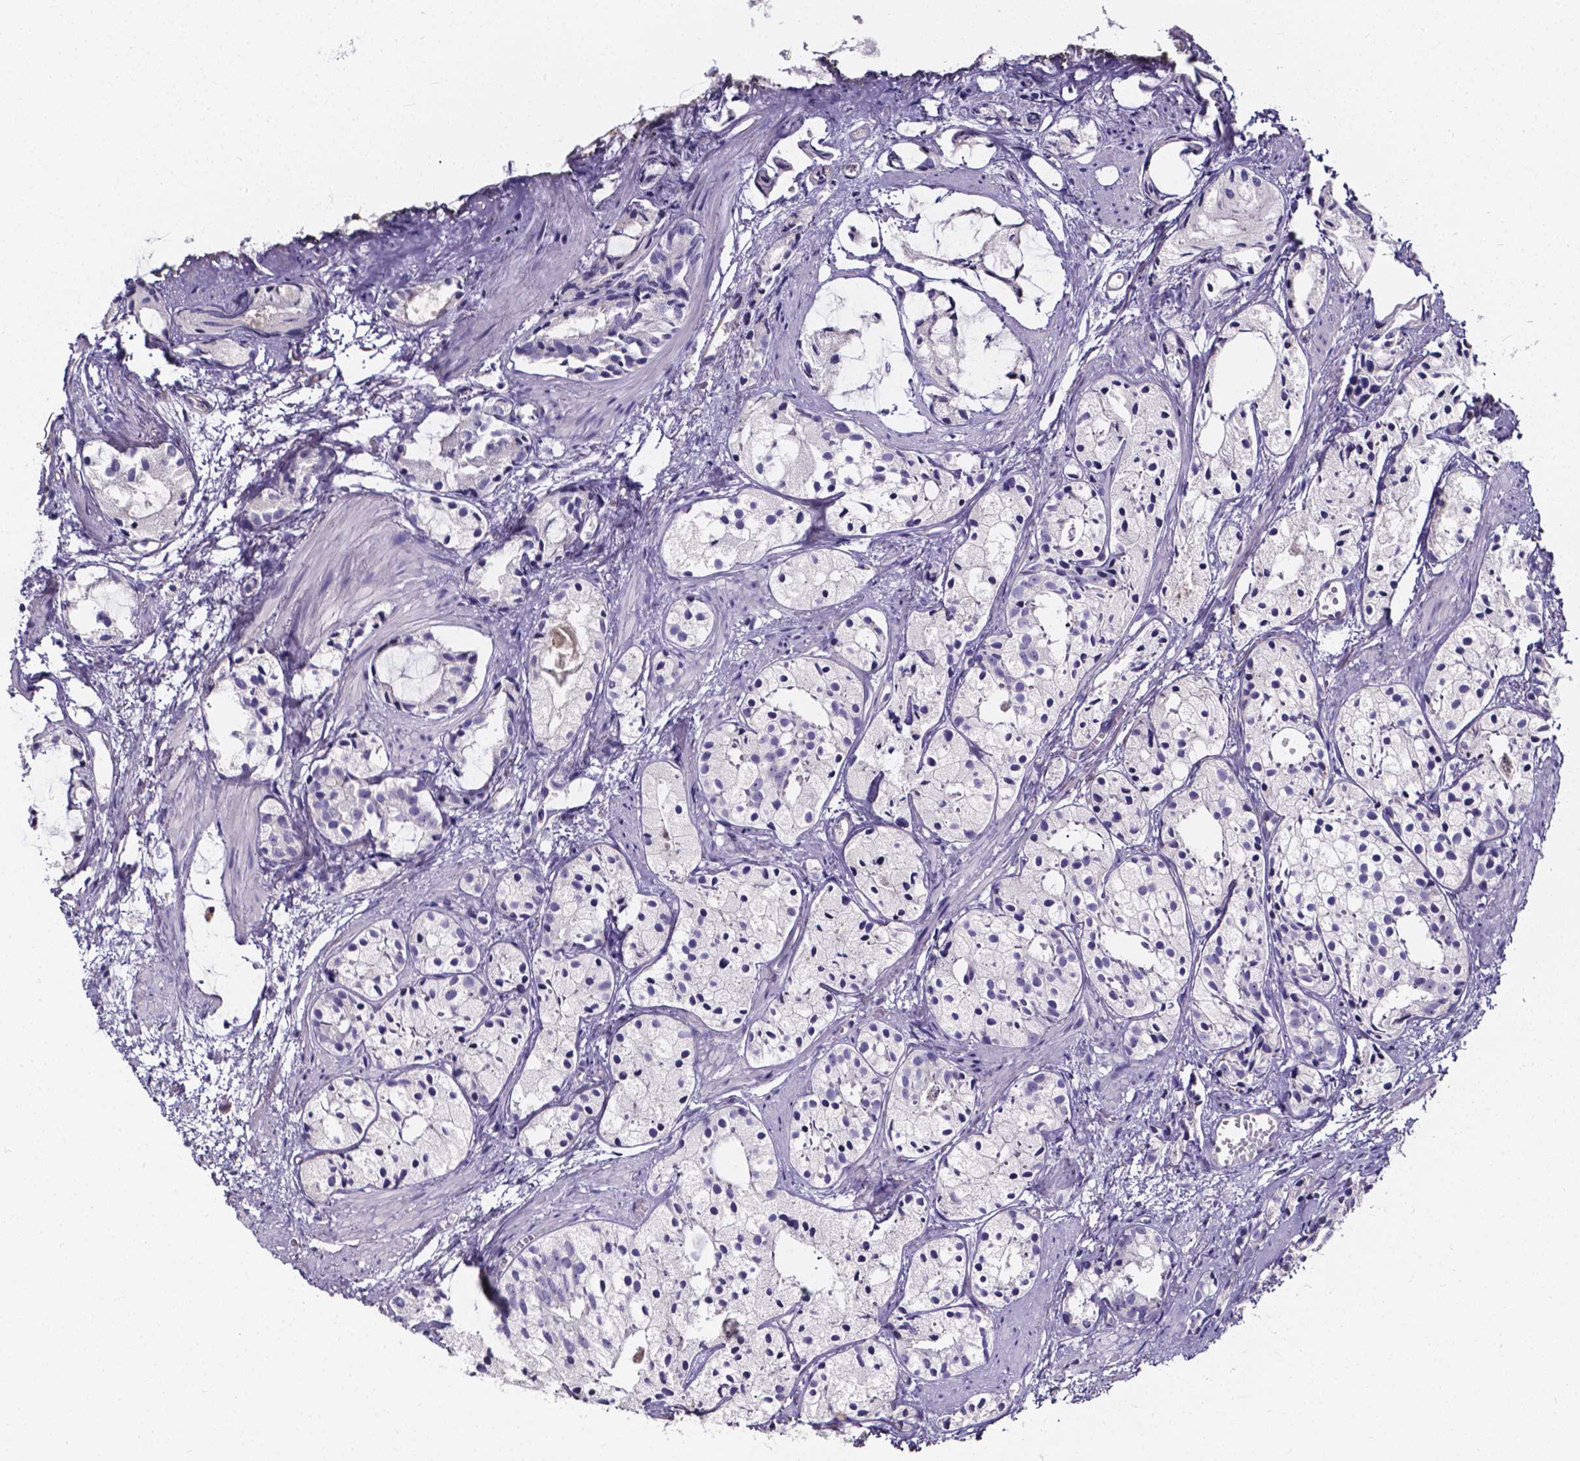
{"staining": {"intensity": "negative", "quantity": "none", "location": "none"}, "tissue": "prostate cancer", "cell_type": "Tumor cells", "image_type": "cancer", "snomed": [{"axis": "morphology", "description": "Adenocarcinoma, High grade"}, {"axis": "topography", "description": "Prostate"}], "caption": "DAB immunohistochemical staining of adenocarcinoma (high-grade) (prostate) shows no significant staining in tumor cells.", "gene": "CACNG8", "patient": {"sex": "male", "age": 85}}